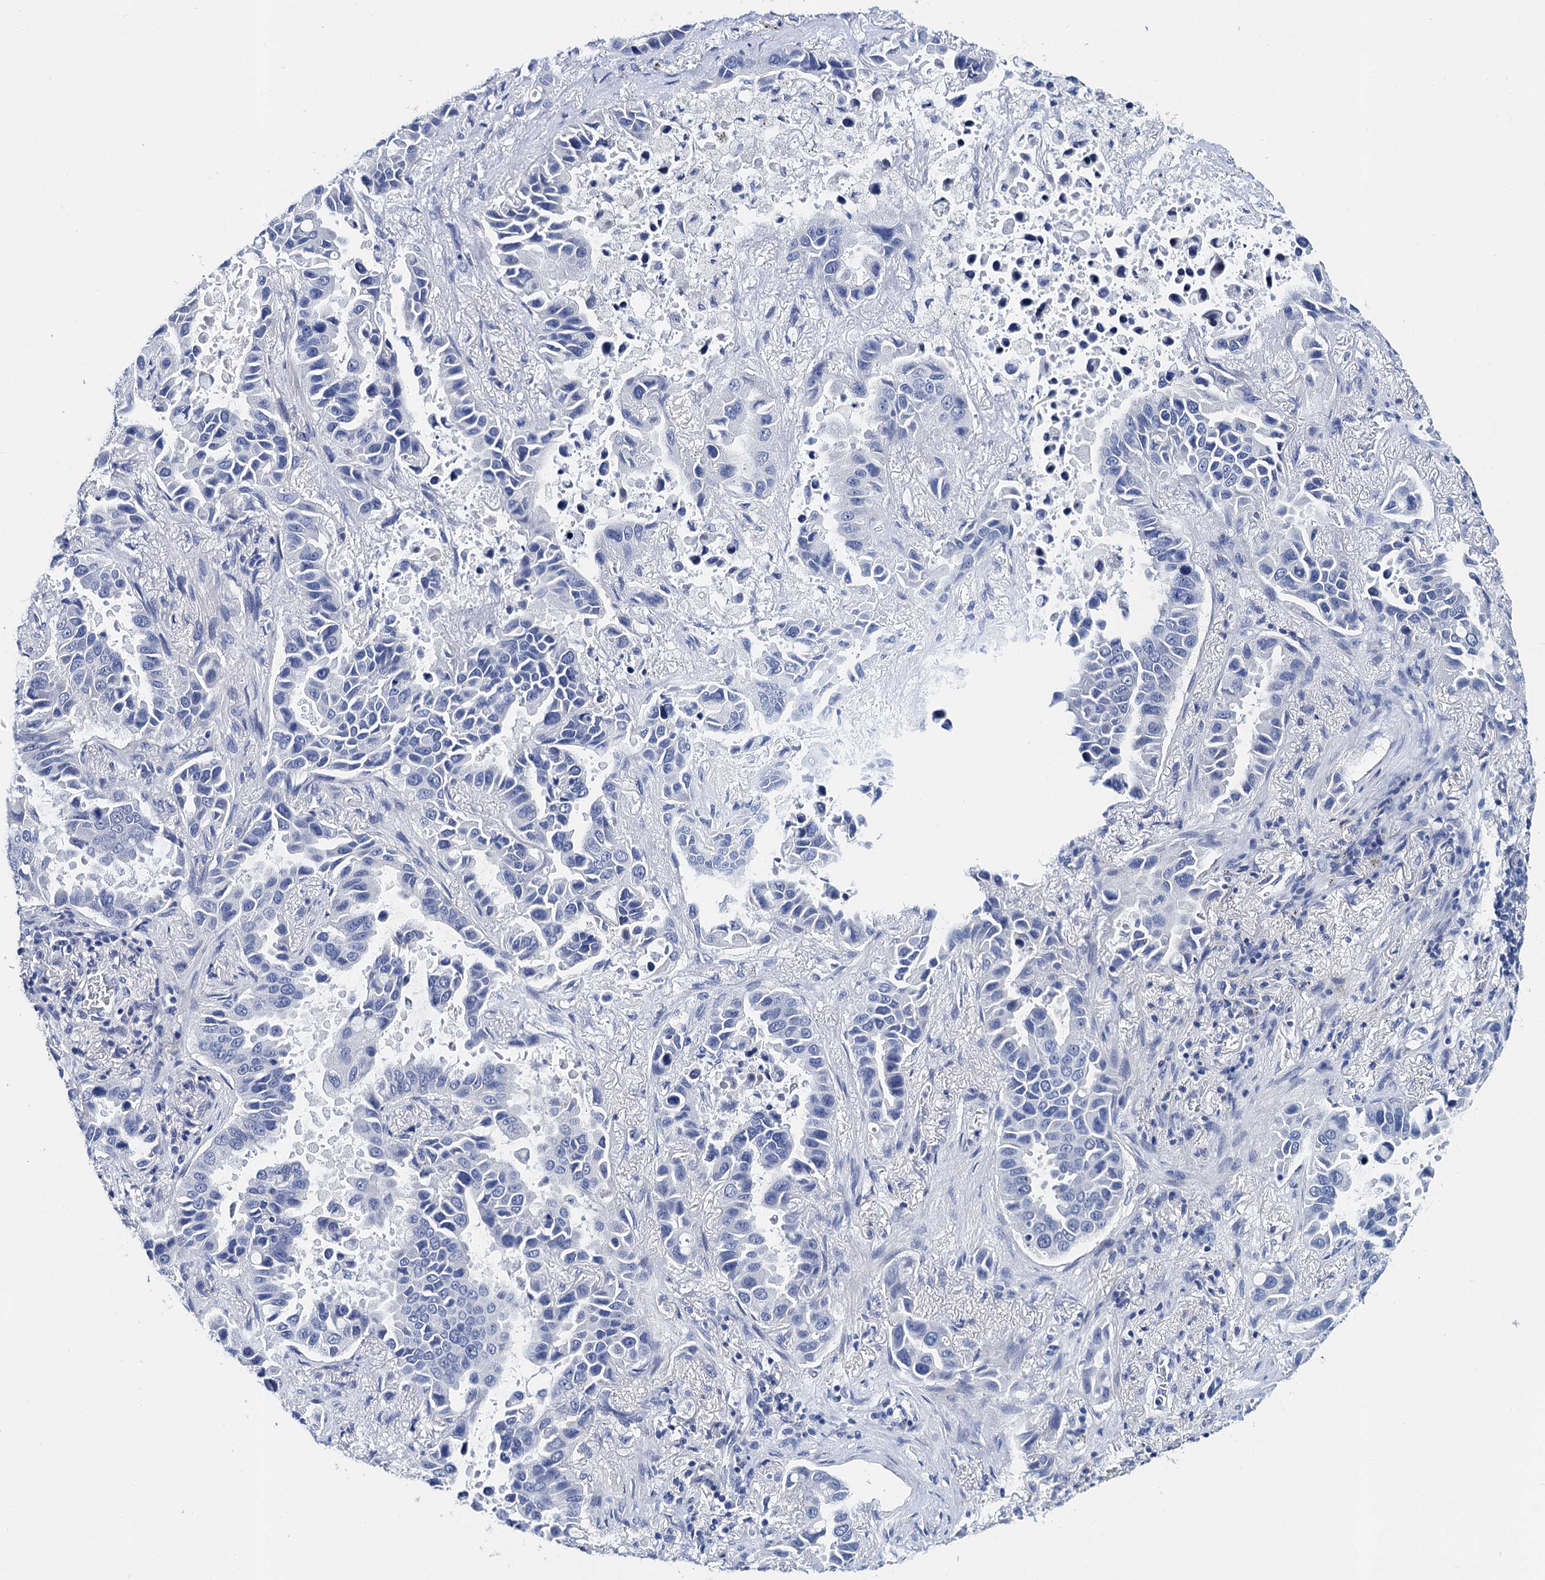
{"staining": {"intensity": "negative", "quantity": "none", "location": "none"}, "tissue": "lung cancer", "cell_type": "Tumor cells", "image_type": "cancer", "snomed": [{"axis": "morphology", "description": "Adenocarcinoma, NOS"}, {"axis": "topography", "description": "Lung"}], "caption": "Protein analysis of lung adenocarcinoma shows no significant positivity in tumor cells.", "gene": "LYPD3", "patient": {"sex": "male", "age": 64}}